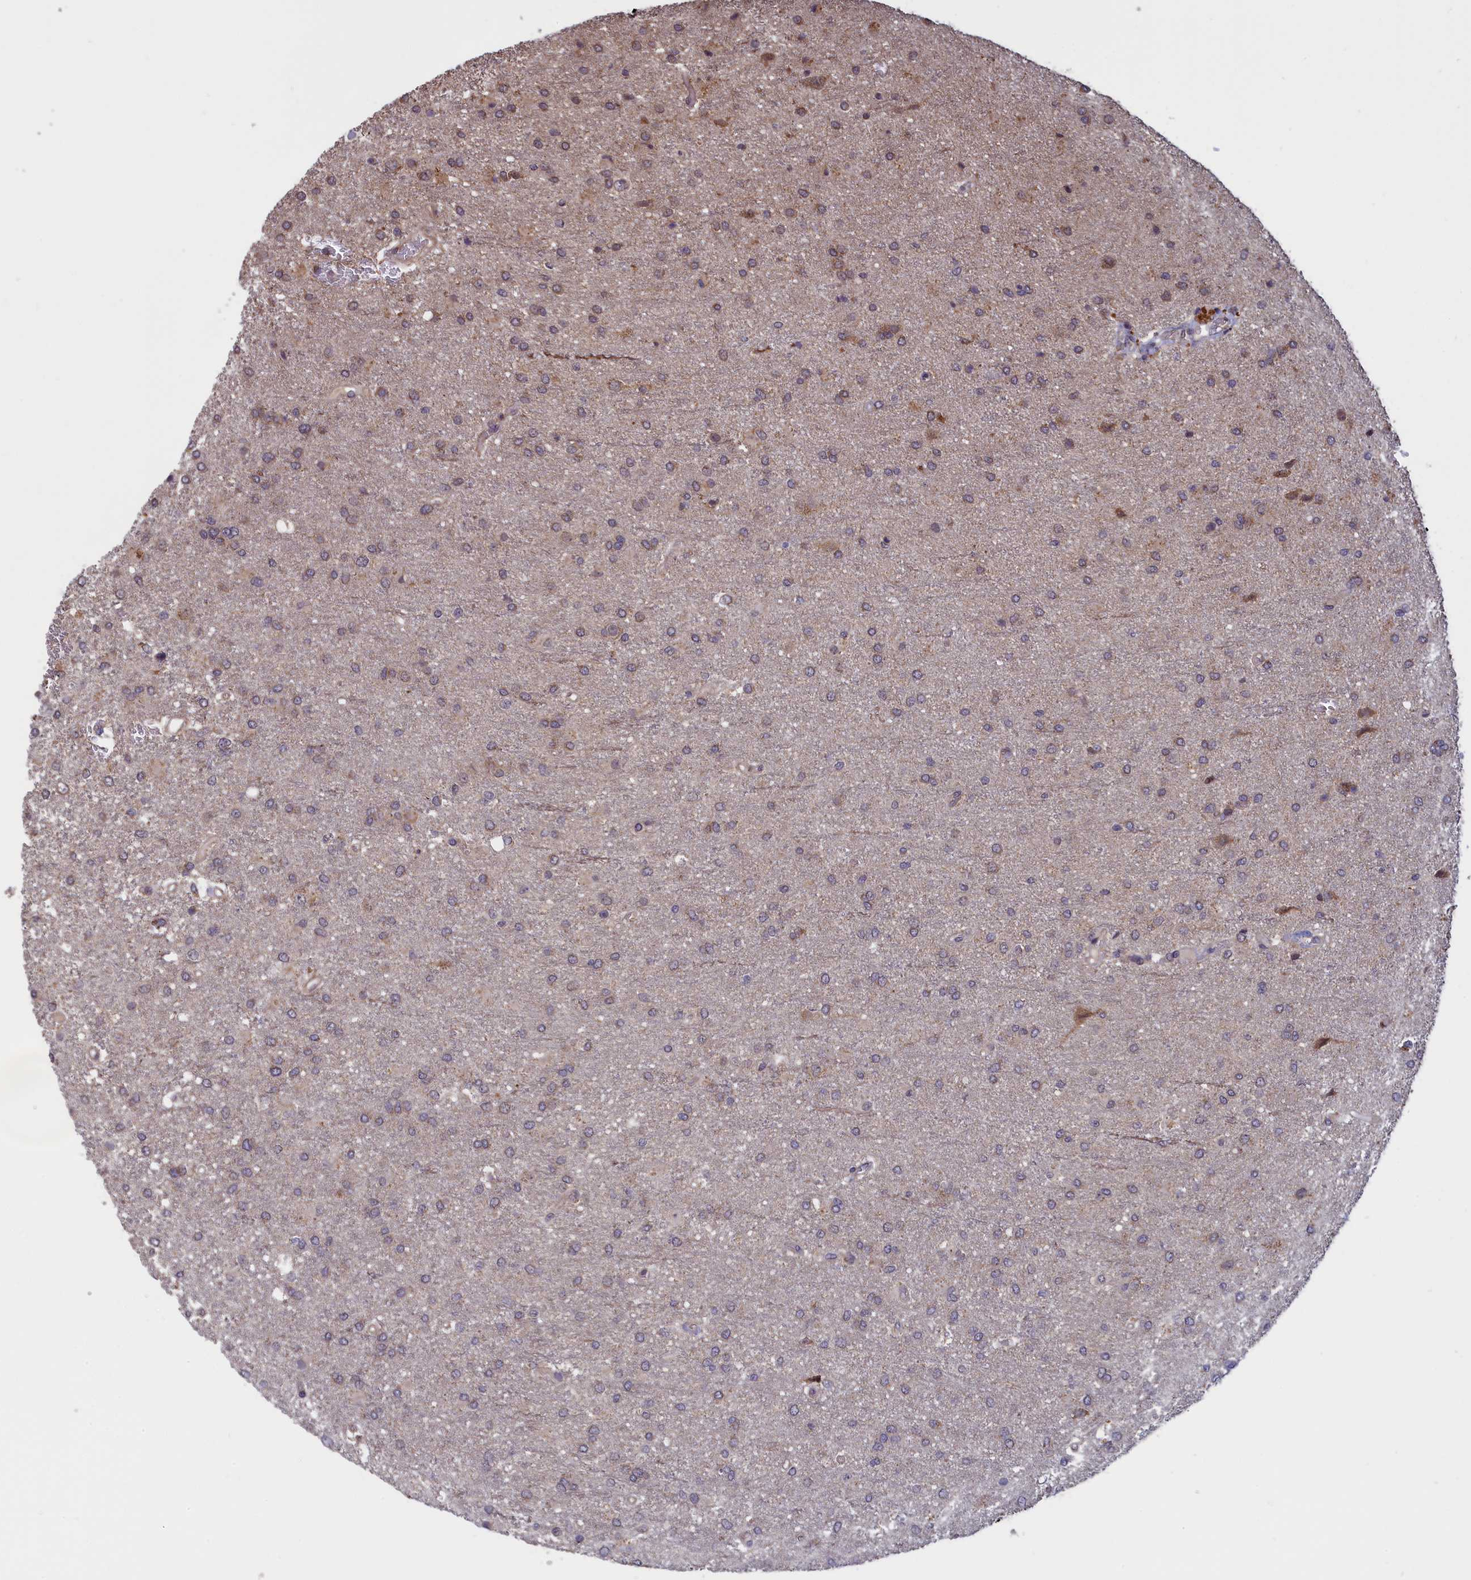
{"staining": {"intensity": "weak", "quantity": "<25%", "location": "cytoplasmic/membranous"}, "tissue": "glioma", "cell_type": "Tumor cells", "image_type": "cancer", "snomed": [{"axis": "morphology", "description": "Glioma, malignant, High grade"}, {"axis": "topography", "description": "Brain"}], "caption": "Glioma was stained to show a protein in brown. There is no significant staining in tumor cells.", "gene": "EPB41L4B", "patient": {"sex": "female", "age": 74}}